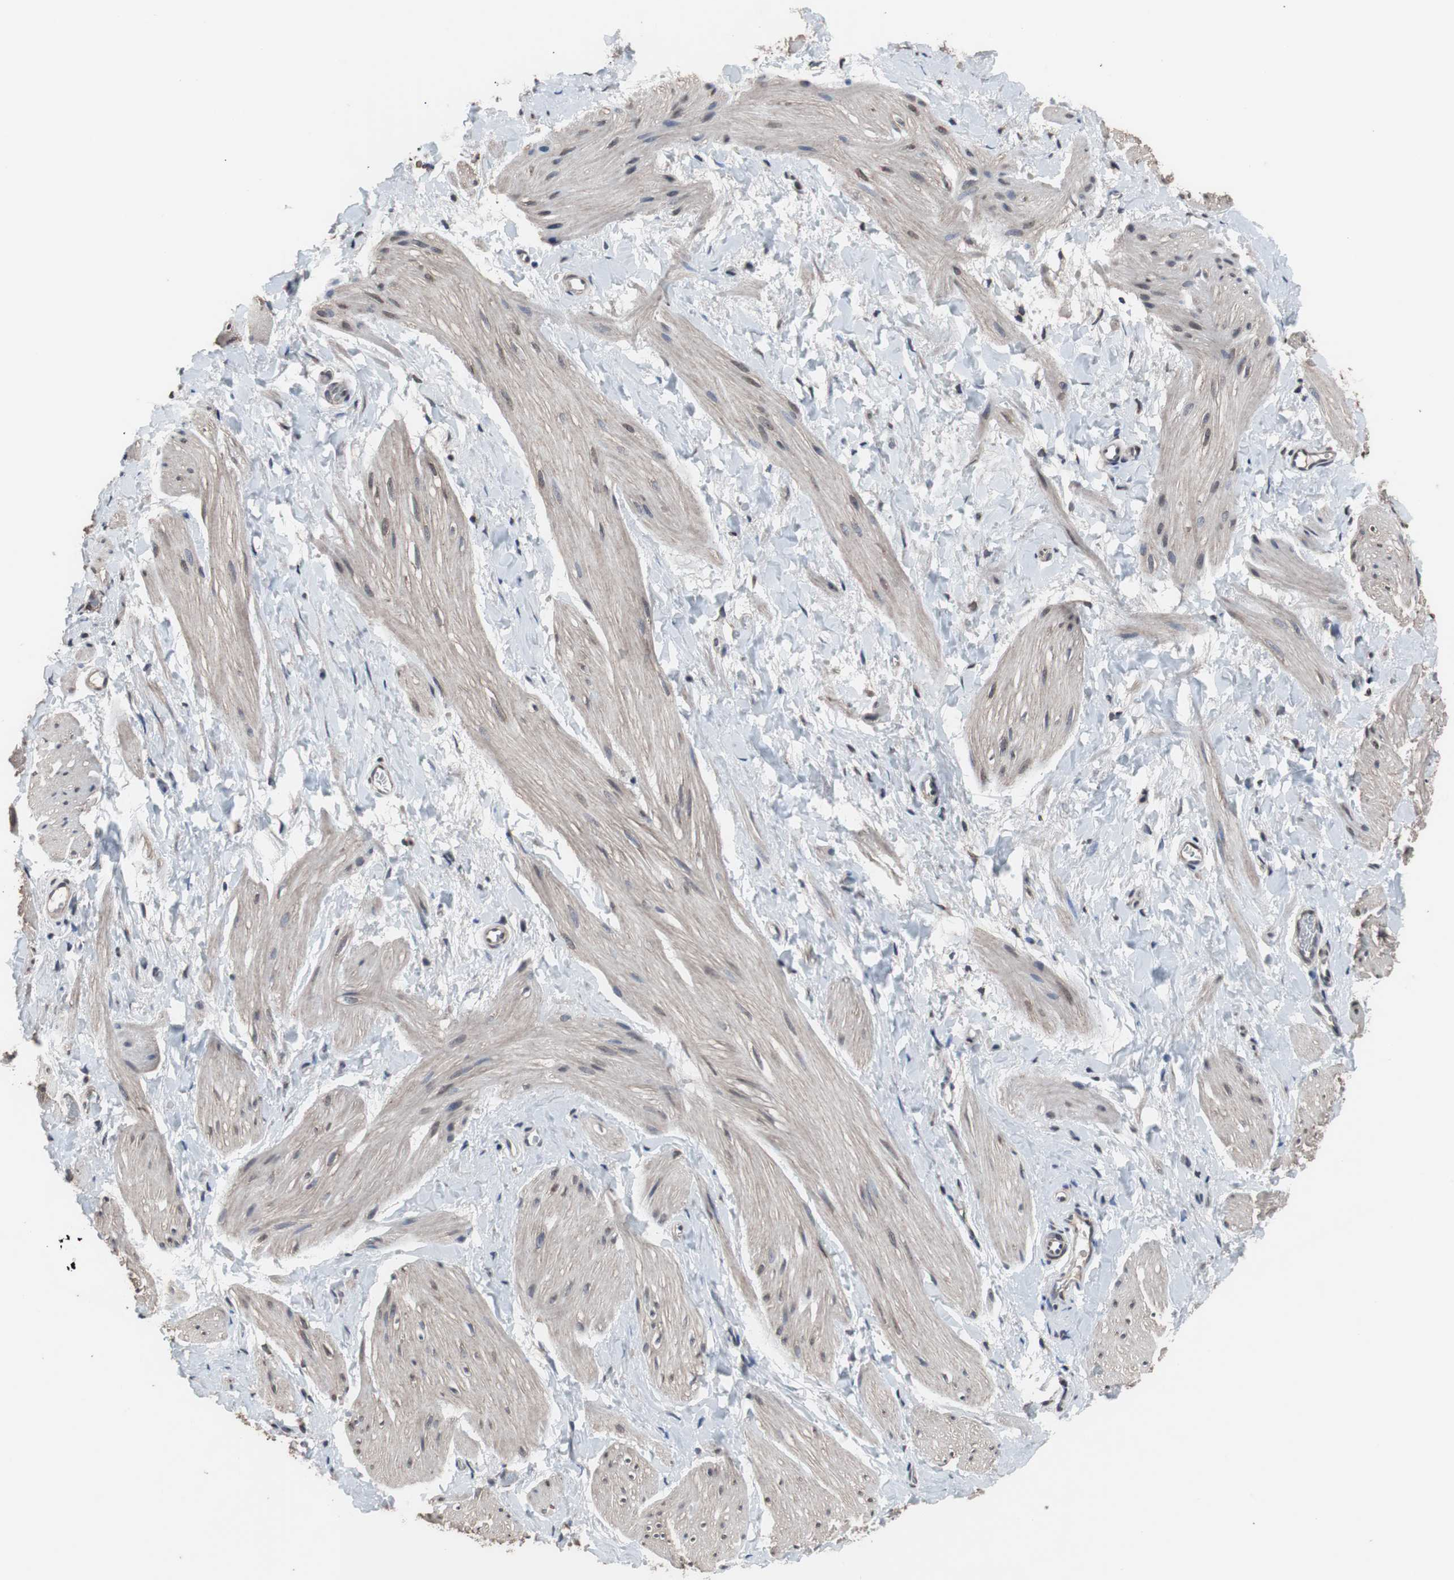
{"staining": {"intensity": "moderate", "quantity": ">75%", "location": "nuclear"}, "tissue": "smooth muscle", "cell_type": "Smooth muscle cells", "image_type": "normal", "snomed": [{"axis": "morphology", "description": "Normal tissue, NOS"}, {"axis": "topography", "description": "Smooth muscle"}], "caption": "Immunohistochemistry (IHC) image of benign smooth muscle: smooth muscle stained using immunohistochemistry displays medium levels of moderate protein expression localized specifically in the nuclear of smooth muscle cells, appearing as a nuclear brown color.", "gene": "MED27", "patient": {"sex": "male", "age": 16}}